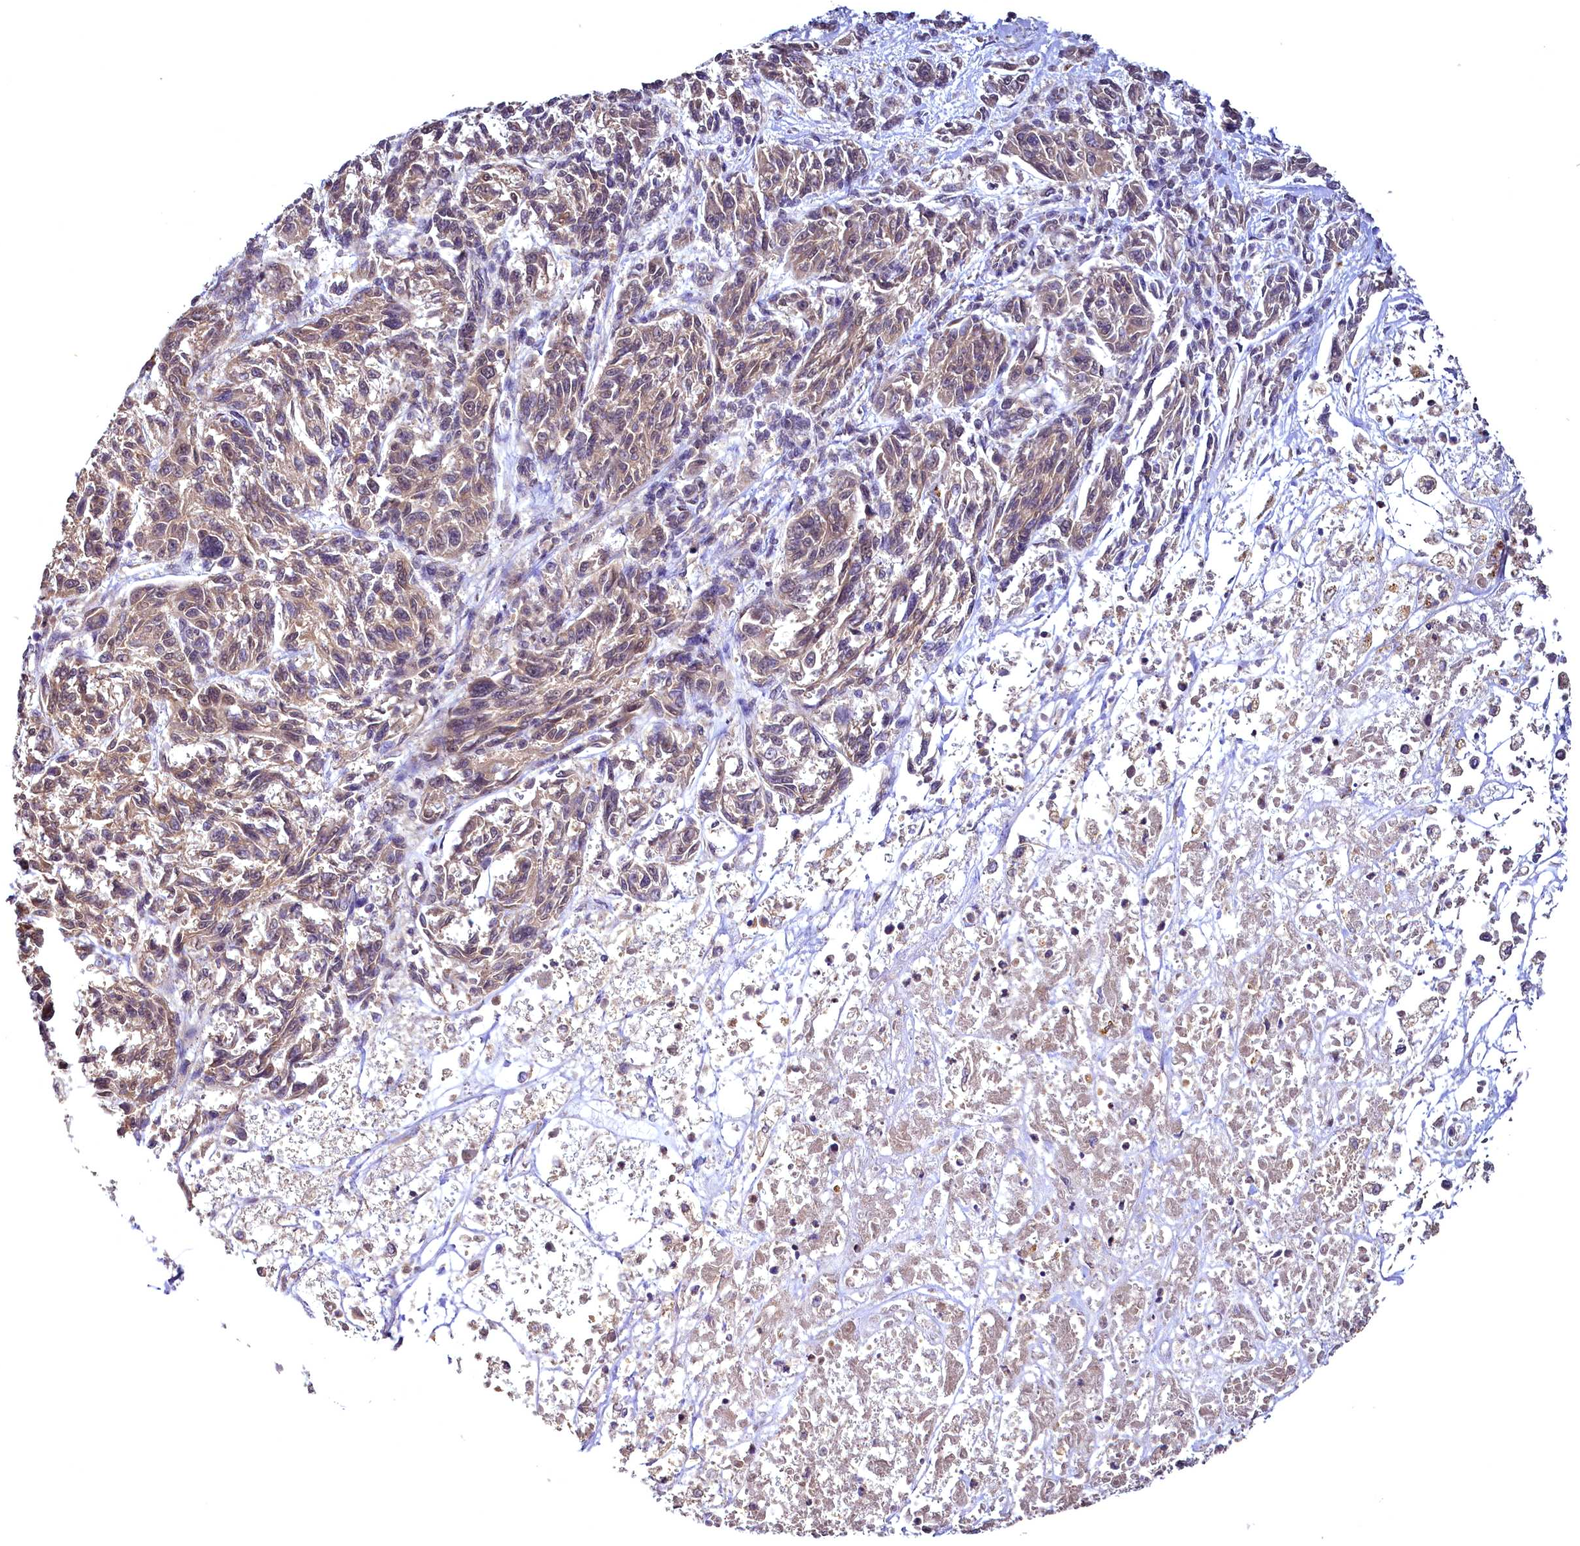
{"staining": {"intensity": "weak", "quantity": "25%-75%", "location": "cytoplasmic/membranous"}, "tissue": "melanoma", "cell_type": "Tumor cells", "image_type": "cancer", "snomed": [{"axis": "morphology", "description": "Malignant melanoma, NOS"}, {"axis": "topography", "description": "Skin"}], "caption": "An immunohistochemistry photomicrograph of tumor tissue is shown. Protein staining in brown shows weak cytoplasmic/membranous positivity in malignant melanoma within tumor cells. The staining is performed using DAB brown chromogen to label protein expression. The nuclei are counter-stained blue using hematoxylin.", "gene": "TMEM39A", "patient": {"sex": "male", "age": 53}}